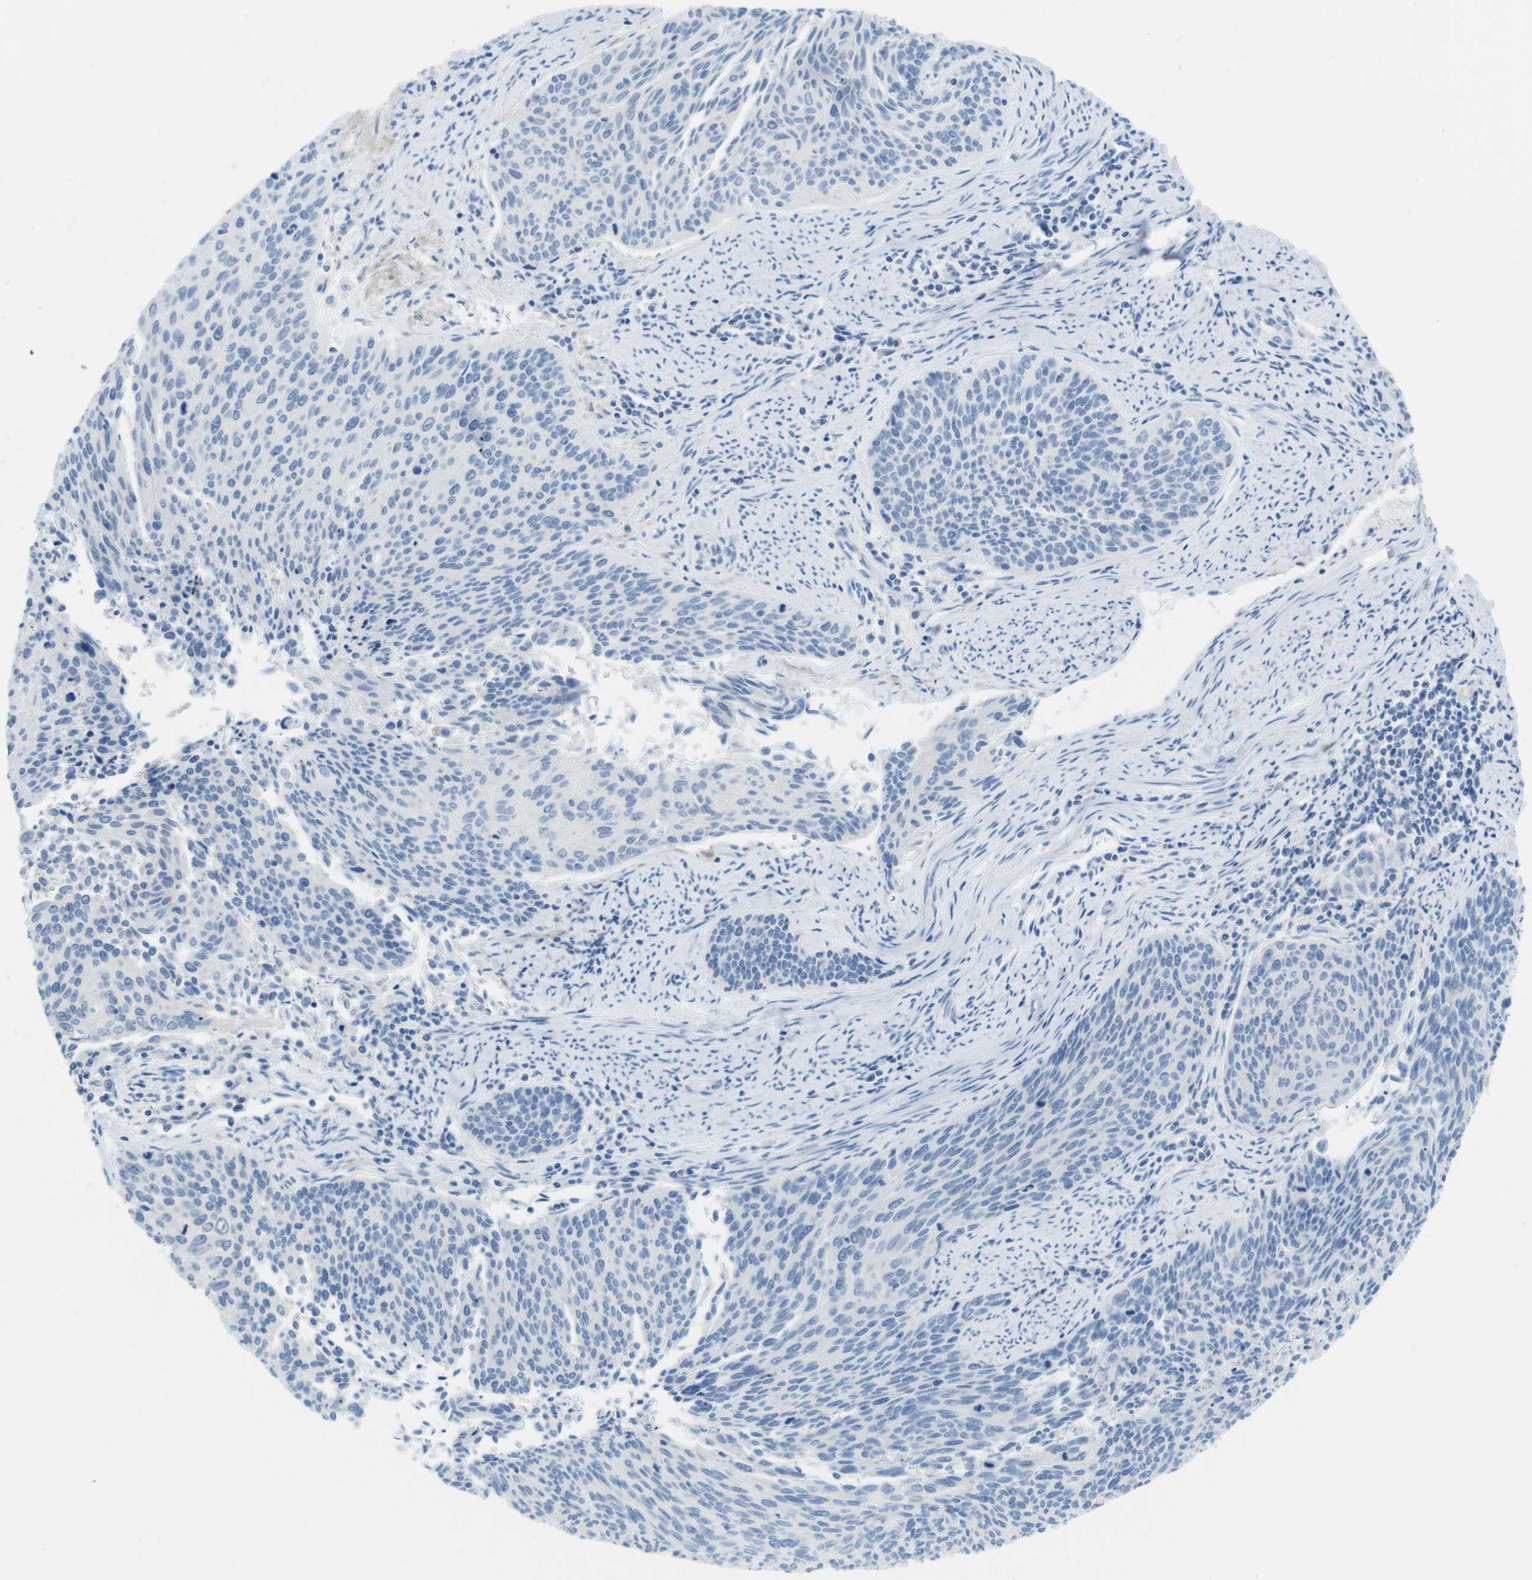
{"staining": {"intensity": "negative", "quantity": "none", "location": "none"}, "tissue": "cervical cancer", "cell_type": "Tumor cells", "image_type": "cancer", "snomed": [{"axis": "morphology", "description": "Squamous cell carcinoma, NOS"}, {"axis": "topography", "description": "Cervix"}], "caption": "This is a micrograph of IHC staining of squamous cell carcinoma (cervical), which shows no staining in tumor cells.", "gene": "ASIC5", "patient": {"sex": "female", "age": 55}}